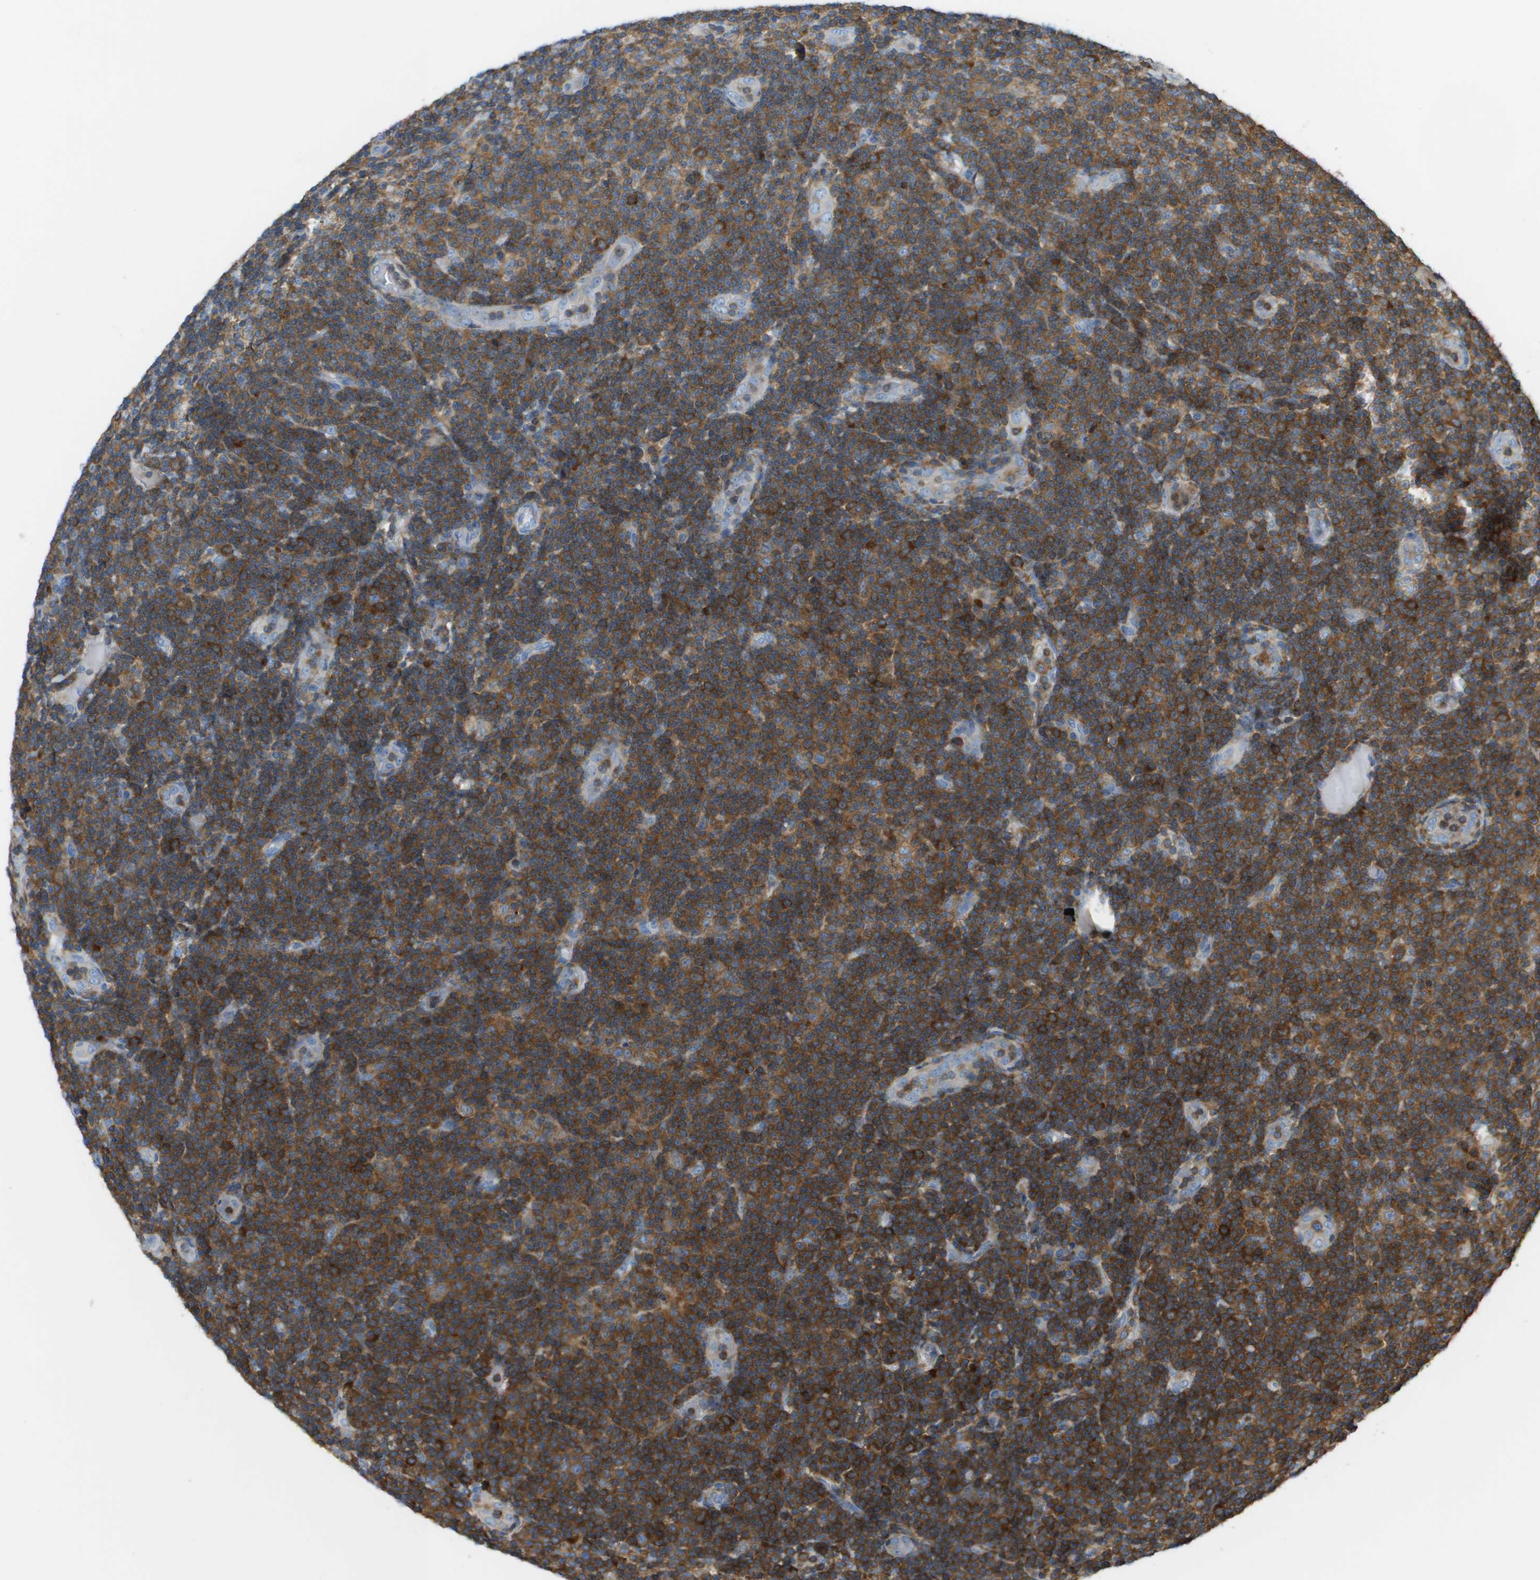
{"staining": {"intensity": "strong", "quantity": ">75%", "location": "cytoplasmic/membranous"}, "tissue": "lymphoma", "cell_type": "Tumor cells", "image_type": "cancer", "snomed": [{"axis": "morphology", "description": "Malignant lymphoma, non-Hodgkin's type, Low grade"}, {"axis": "topography", "description": "Lymph node"}], "caption": "Low-grade malignant lymphoma, non-Hodgkin's type was stained to show a protein in brown. There is high levels of strong cytoplasmic/membranous expression in about >75% of tumor cells.", "gene": "APBB1IP", "patient": {"sex": "male", "age": 83}}